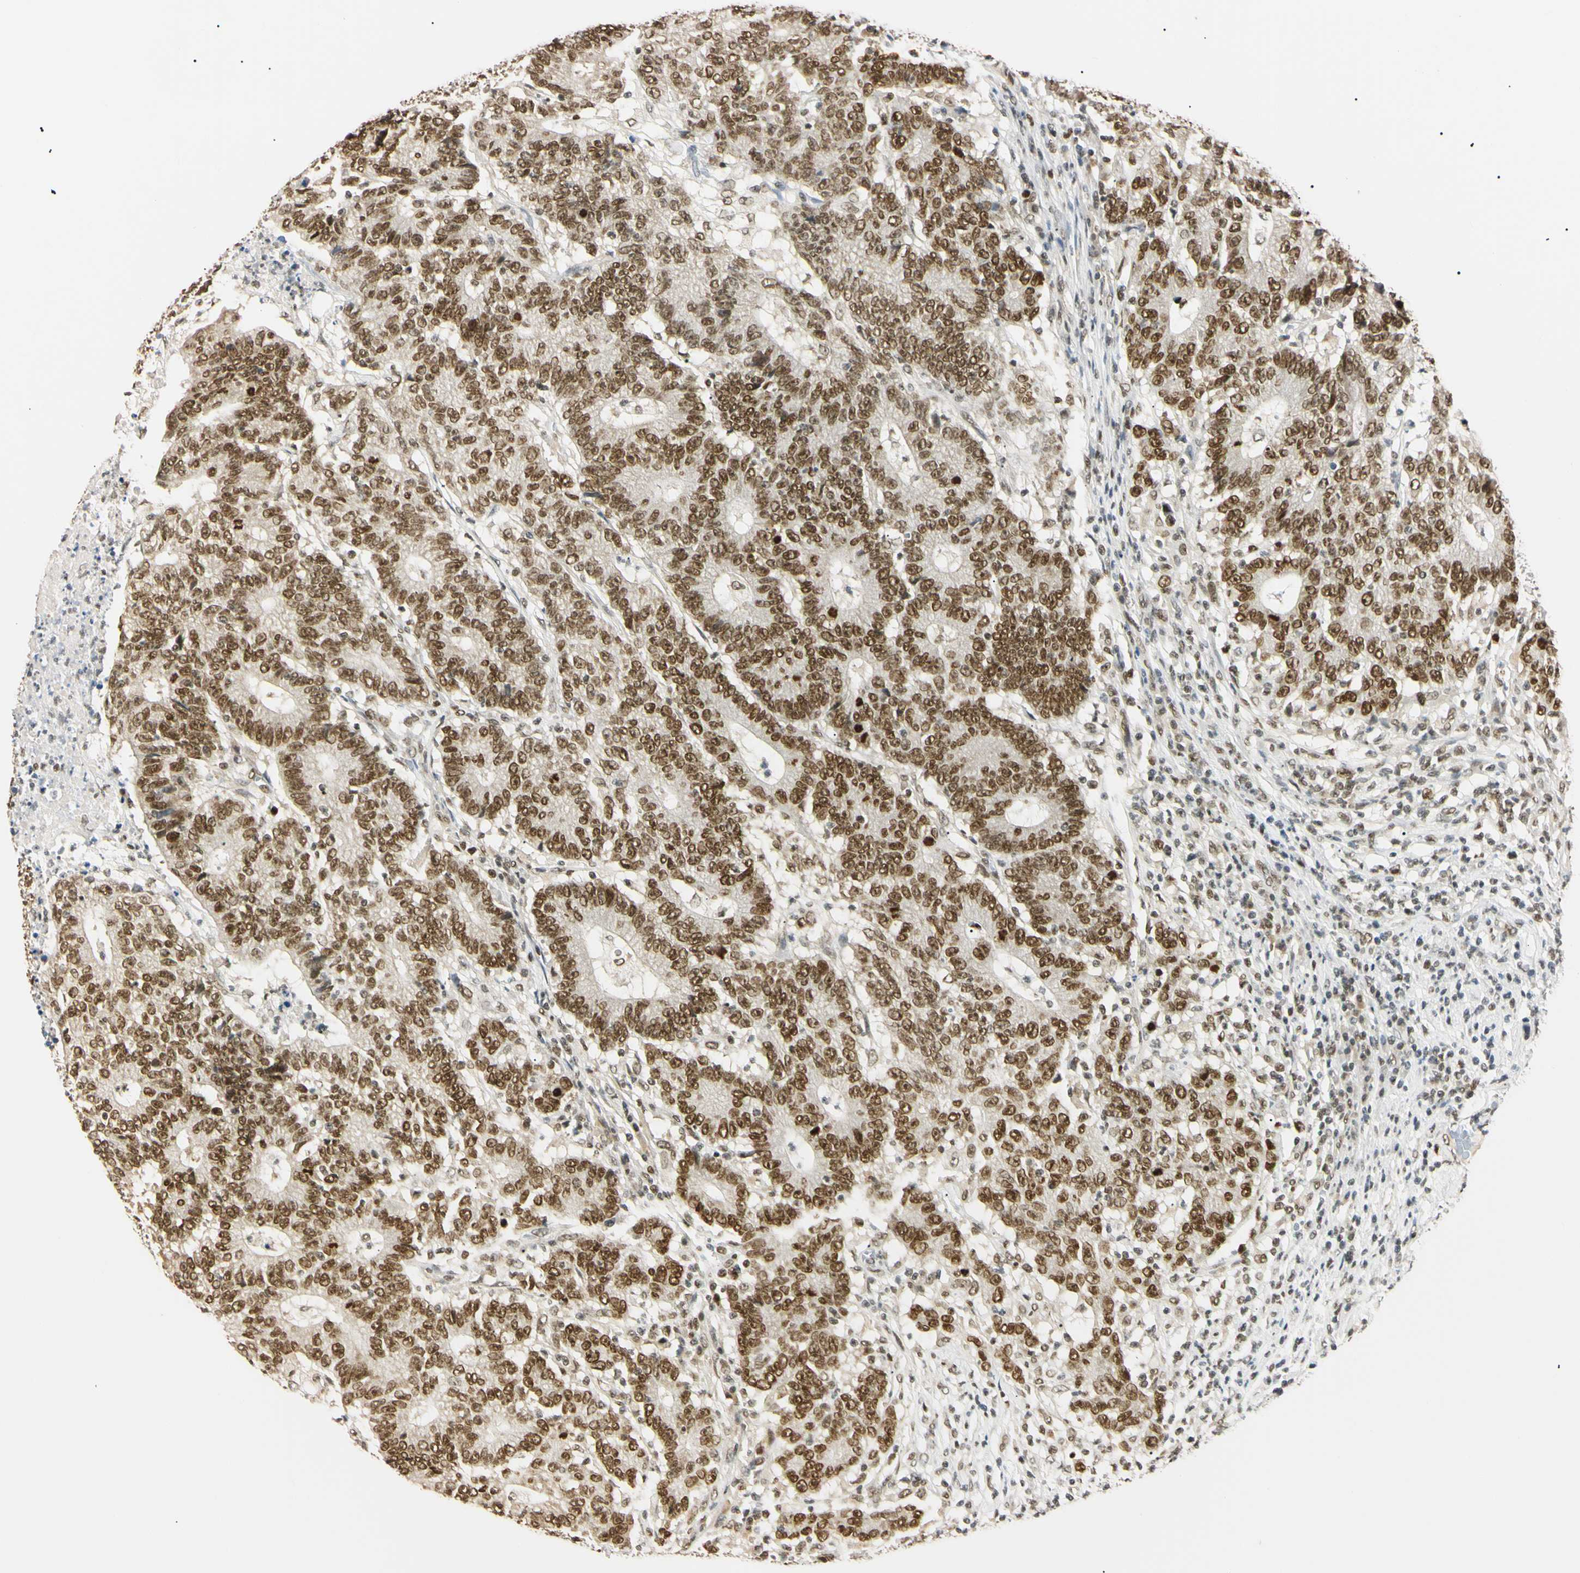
{"staining": {"intensity": "strong", "quantity": ">75%", "location": "nuclear"}, "tissue": "colorectal cancer", "cell_type": "Tumor cells", "image_type": "cancer", "snomed": [{"axis": "morphology", "description": "Normal tissue, NOS"}, {"axis": "morphology", "description": "Adenocarcinoma, NOS"}, {"axis": "topography", "description": "Colon"}], "caption": "About >75% of tumor cells in human colorectal adenocarcinoma reveal strong nuclear protein positivity as visualized by brown immunohistochemical staining.", "gene": "SMARCA5", "patient": {"sex": "female", "age": 75}}